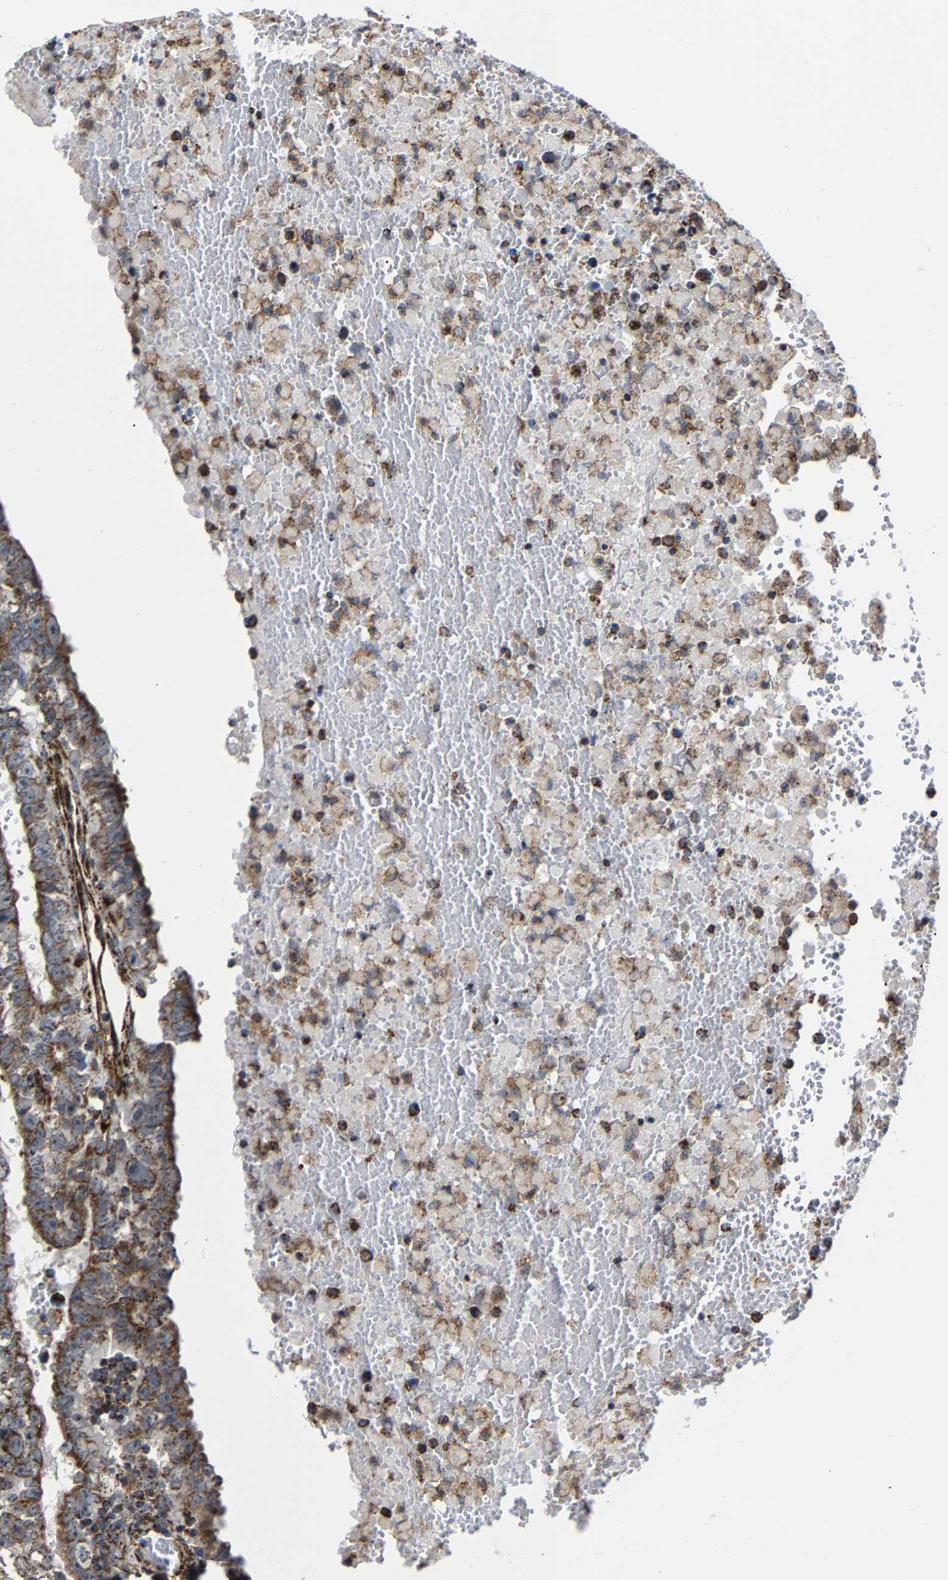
{"staining": {"intensity": "moderate", "quantity": ">75%", "location": "cytoplasmic/membranous"}, "tissue": "testis cancer", "cell_type": "Tumor cells", "image_type": "cancer", "snomed": [{"axis": "morphology", "description": "Carcinoma, Embryonal, NOS"}, {"axis": "topography", "description": "Testis"}], "caption": "Protein expression analysis of human testis embryonal carcinoma reveals moderate cytoplasmic/membranous expression in about >75% of tumor cells. (DAB = brown stain, brightfield microscopy at high magnification).", "gene": "NDUFV3", "patient": {"sex": "male", "age": 25}}